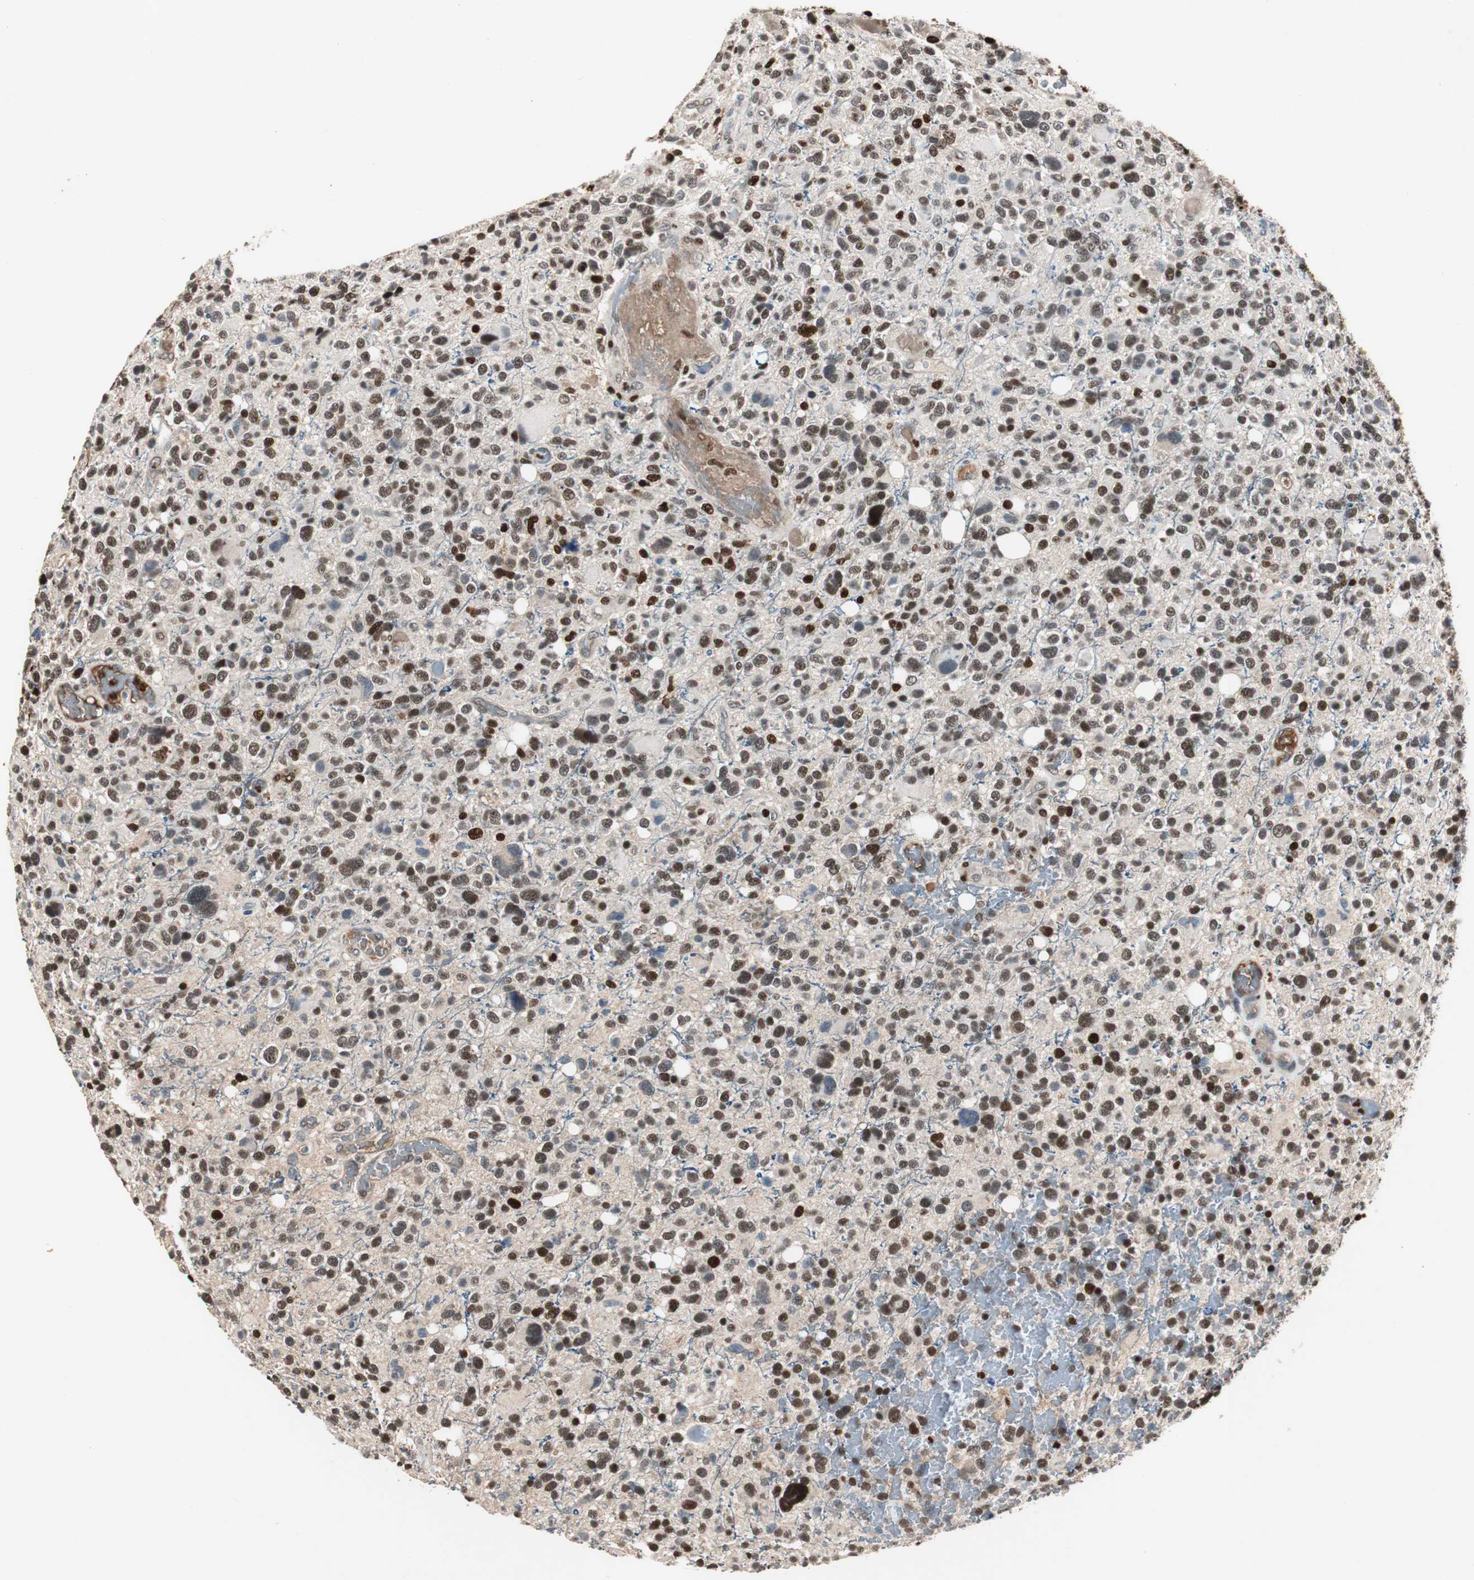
{"staining": {"intensity": "strong", "quantity": "25%-75%", "location": "nuclear"}, "tissue": "glioma", "cell_type": "Tumor cells", "image_type": "cancer", "snomed": [{"axis": "morphology", "description": "Glioma, malignant, High grade"}, {"axis": "topography", "description": "Brain"}], "caption": "Glioma tissue displays strong nuclear expression in approximately 25%-75% of tumor cells", "gene": "FEN1", "patient": {"sex": "male", "age": 48}}